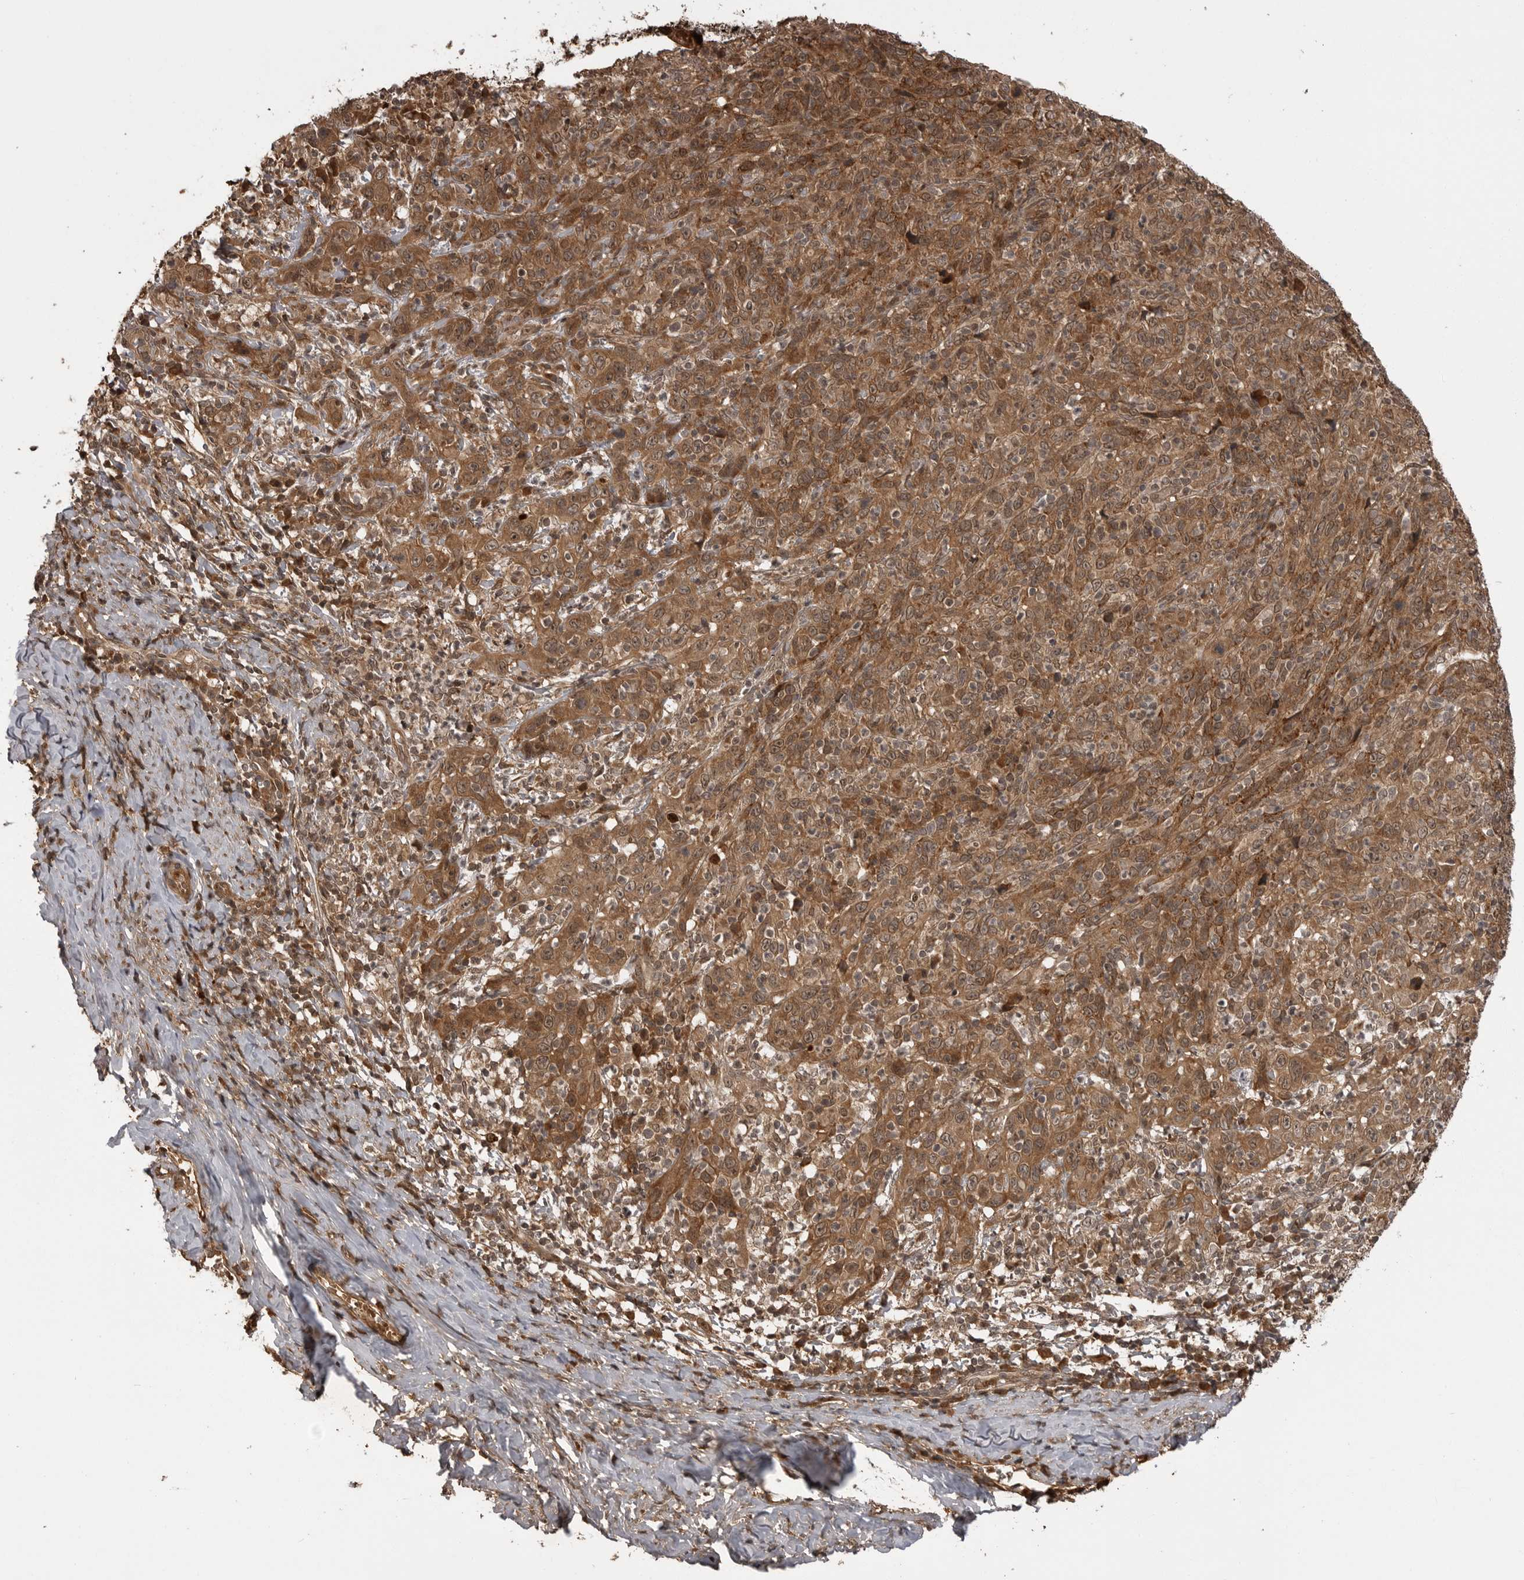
{"staining": {"intensity": "moderate", "quantity": ">75%", "location": "cytoplasmic/membranous,nuclear"}, "tissue": "cervical cancer", "cell_type": "Tumor cells", "image_type": "cancer", "snomed": [{"axis": "morphology", "description": "Squamous cell carcinoma, NOS"}, {"axis": "topography", "description": "Cervix"}], "caption": "The photomicrograph demonstrates a brown stain indicating the presence of a protein in the cytoplasmic/membranous and nuclear of tumor cells in cervical squamous cell carcinoma.", "gene": "AKAP7", "patient": {"sex": "female", "age": 46}}